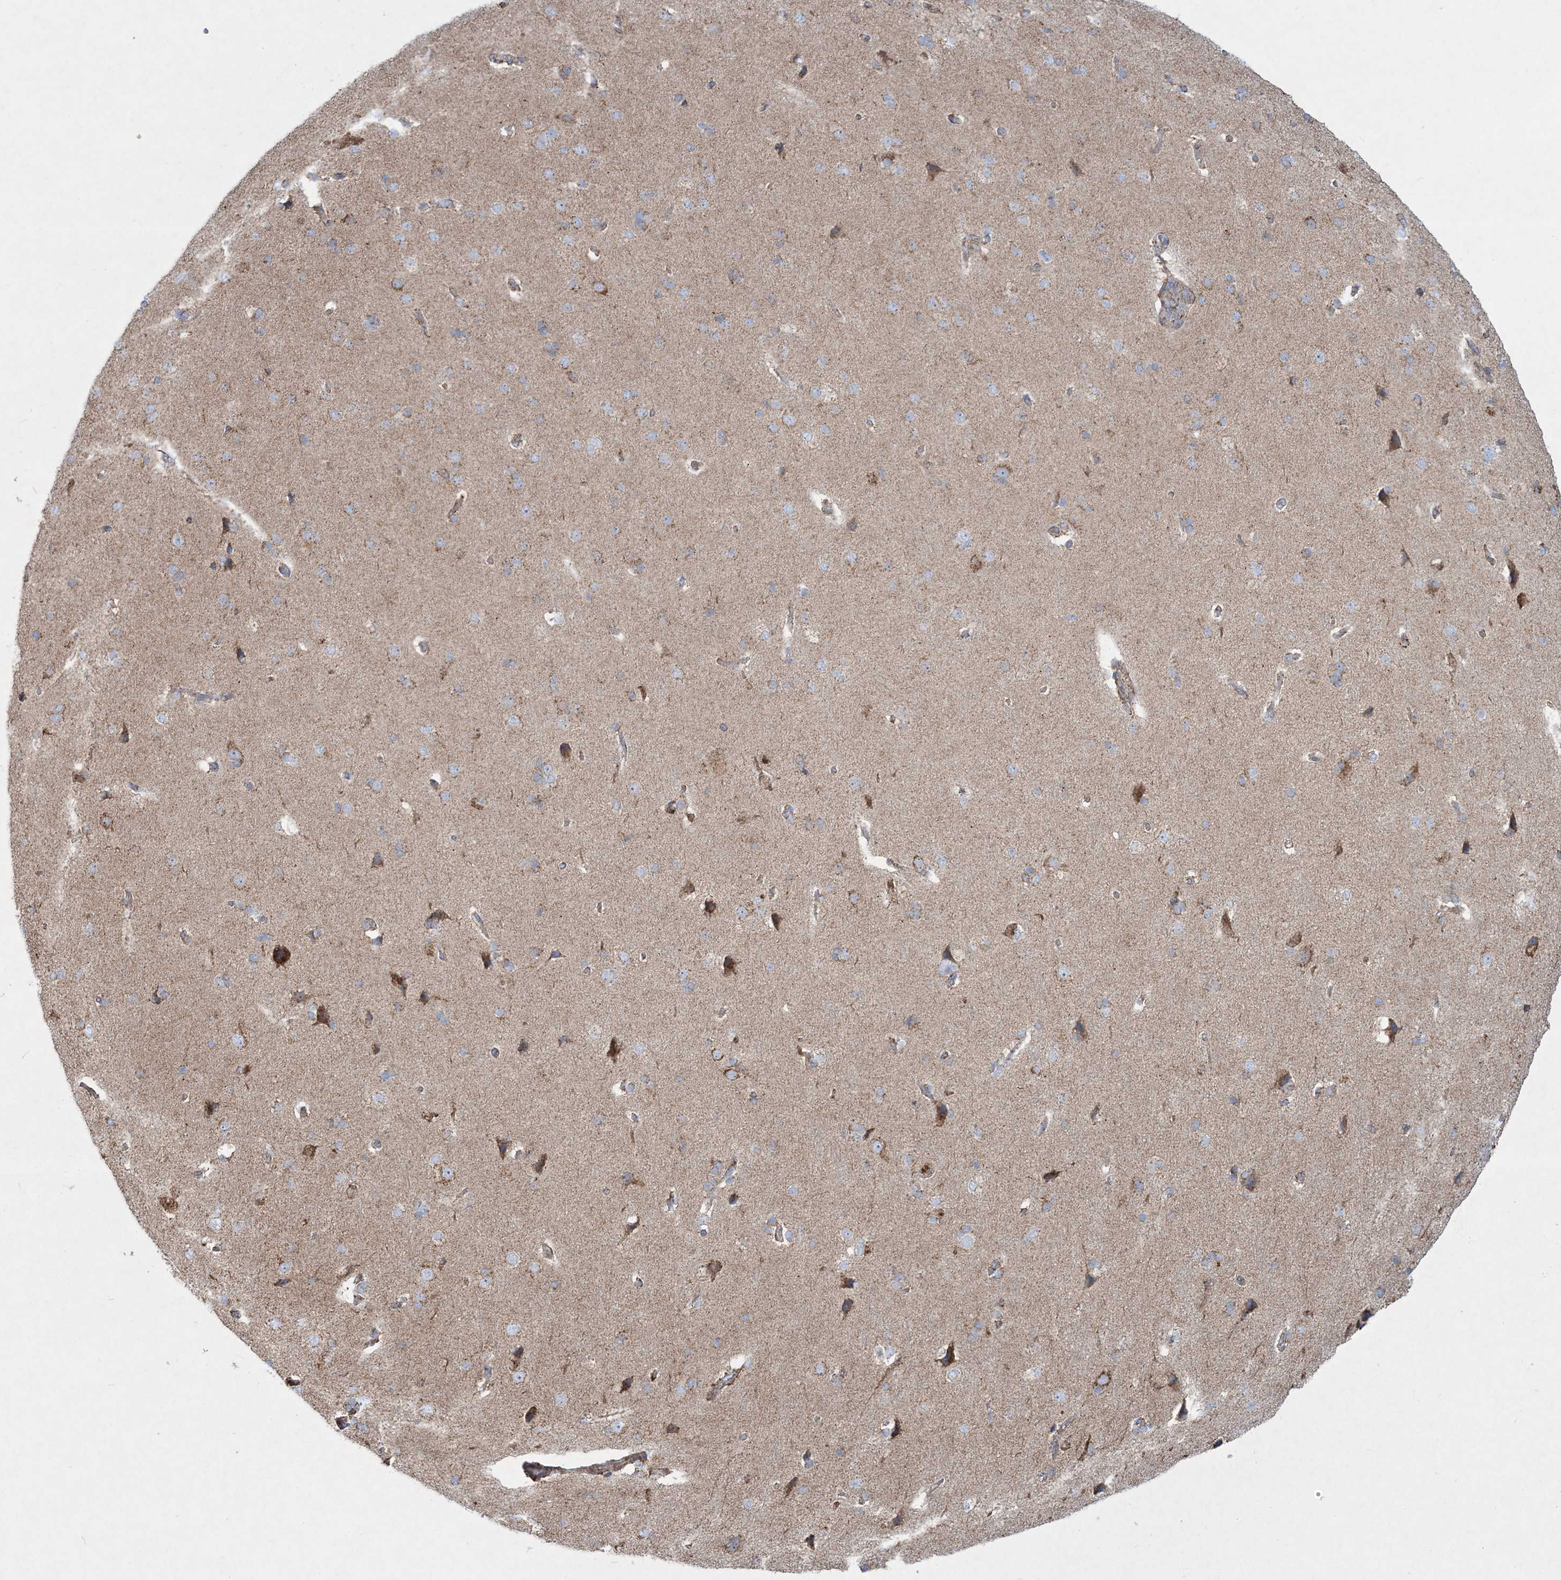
{"staining": {"intensity": "weak", "quantity": ">75%", "location": "cytoplasmic/membranous"}, "tissue": "cerebral cortex", "cell_type": "Endothelial cells", "image_type": "normal", "snomed": [{"axis": "morphology", "description": "Normal tissue, NOS"}, {"axis": "topography", "description": "Cerebral cortex"}], "caption": "Cerebral cortex stained with a brown dye demonstrates weak cytoplasmic/membranous positive staining in approximately >75% of endothelial cells.", "gene": "BEND4", "patient": {"sex": "male", "age": 62}}